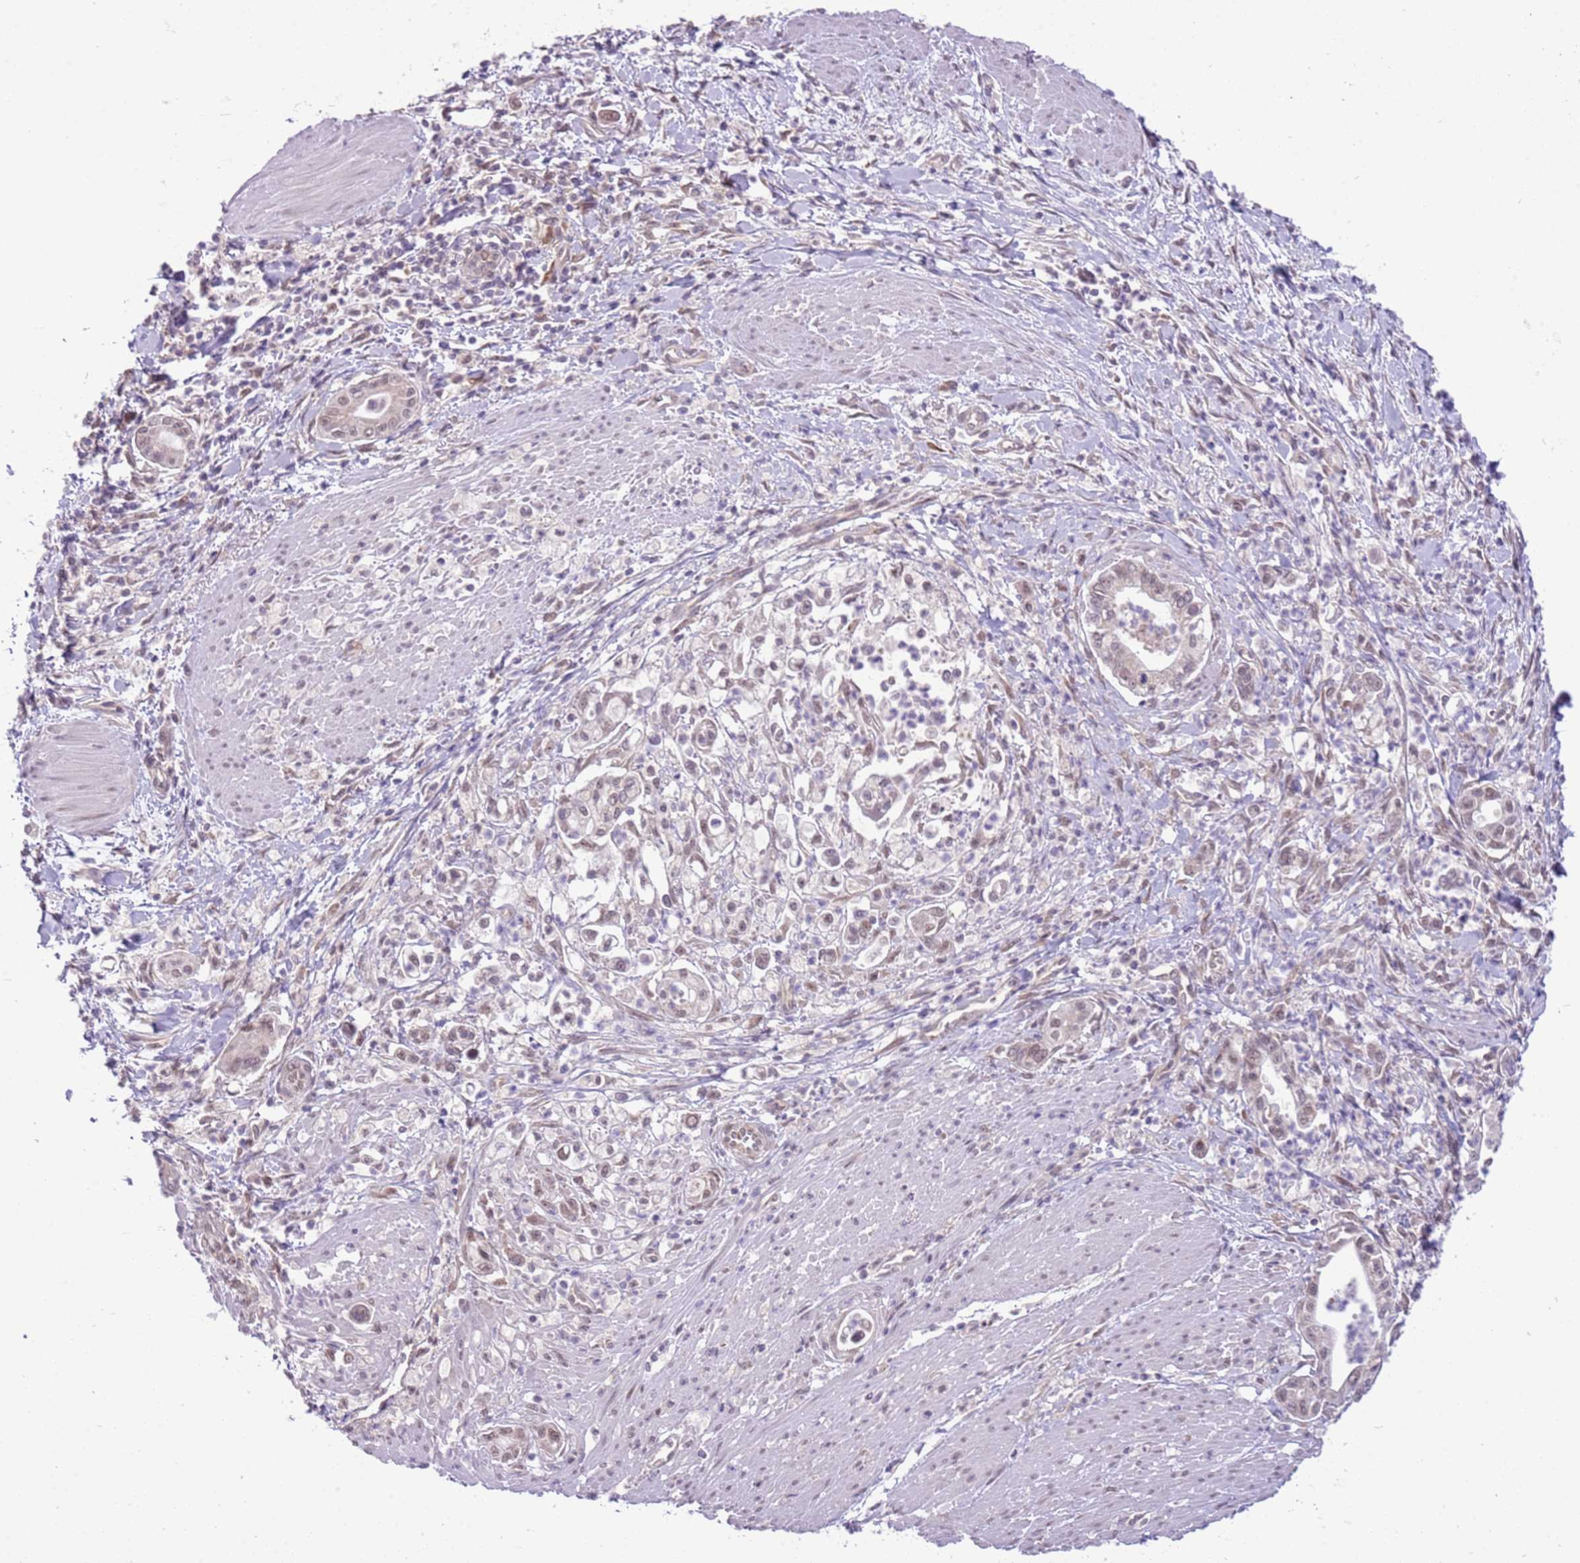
{"staining": {"intensity": "weak", "quantity": "<25%", "location": "nuclear"}, "tissue": "pancreatic cancer", "cell_type": "Tumor cells", "image_type": "cancer", "snomed": [{"axis": "morphology", "description": "Adenocarcinoma, NOS"}, {"axis": "topography", "description": "Pancreas"}], "caption": "Tumor cells show no significant protein expression in pancreatic cancer.", "gene": "FAM120C", "patient": {"sex": "male", "age": 78}}